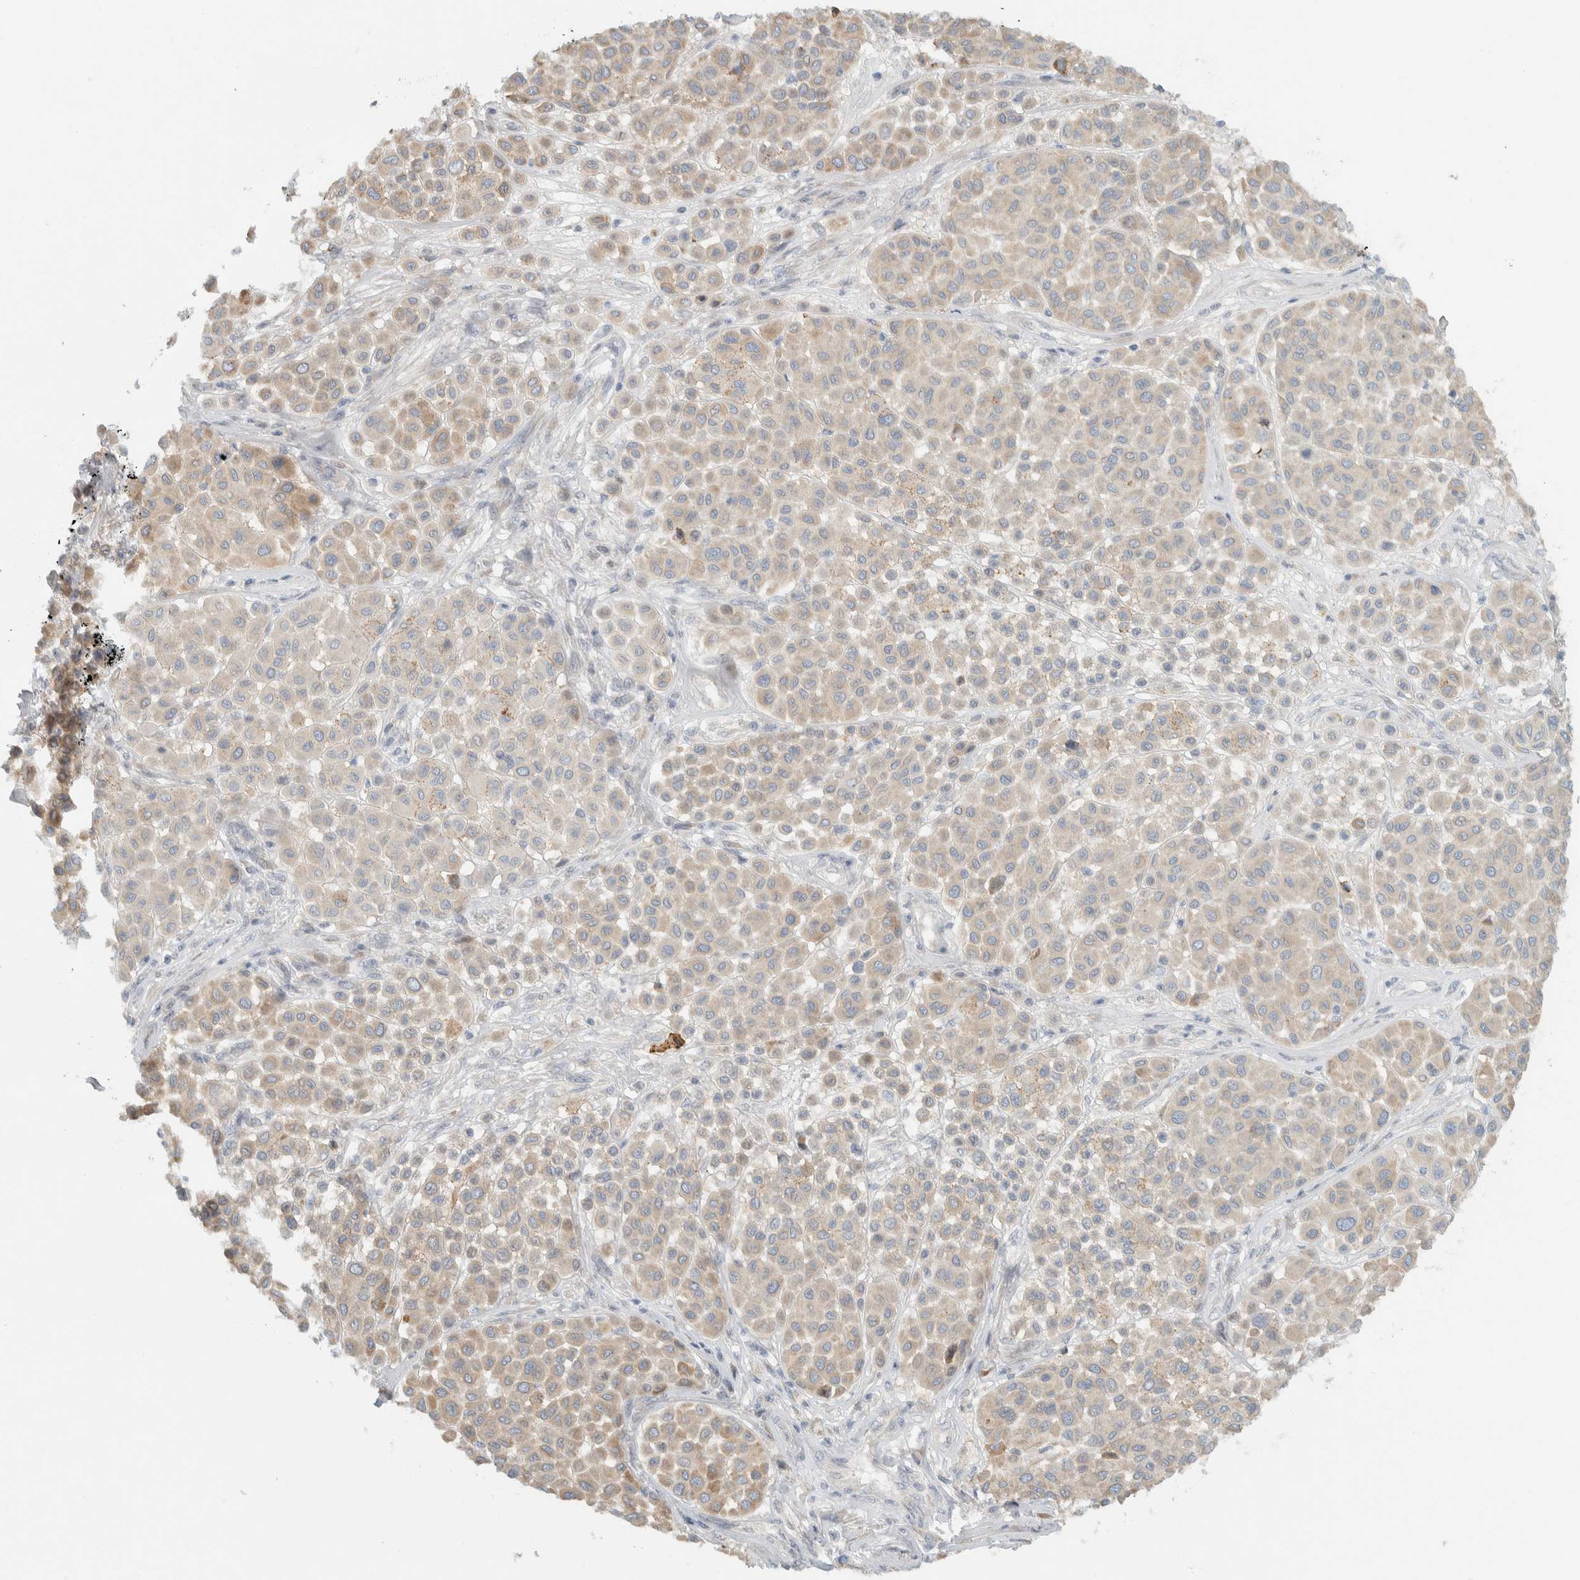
{"staining": {"intensity": "weak", "quantity": "25%-75%", "location": "cytoplasmic/membranous"}, "tissue": "melanoma", "cell_type": "Tumor cells", "image_type": "cancer", "snomed": [{"axis": "morphology", "description": "Malignant melanoma, Metastatic site"}, {"axis": "topography", "description": "Soft tissue"}], "caption": "This micrograph displays melanoma stained with IHC to label a protein in brown. The cytoplasmic/membranous of tumor cells show weak positivity for the protein. Nuclei are counter-stained blue.", "gene": "HGS", "patient": {"sex": "male", "age": 41}}